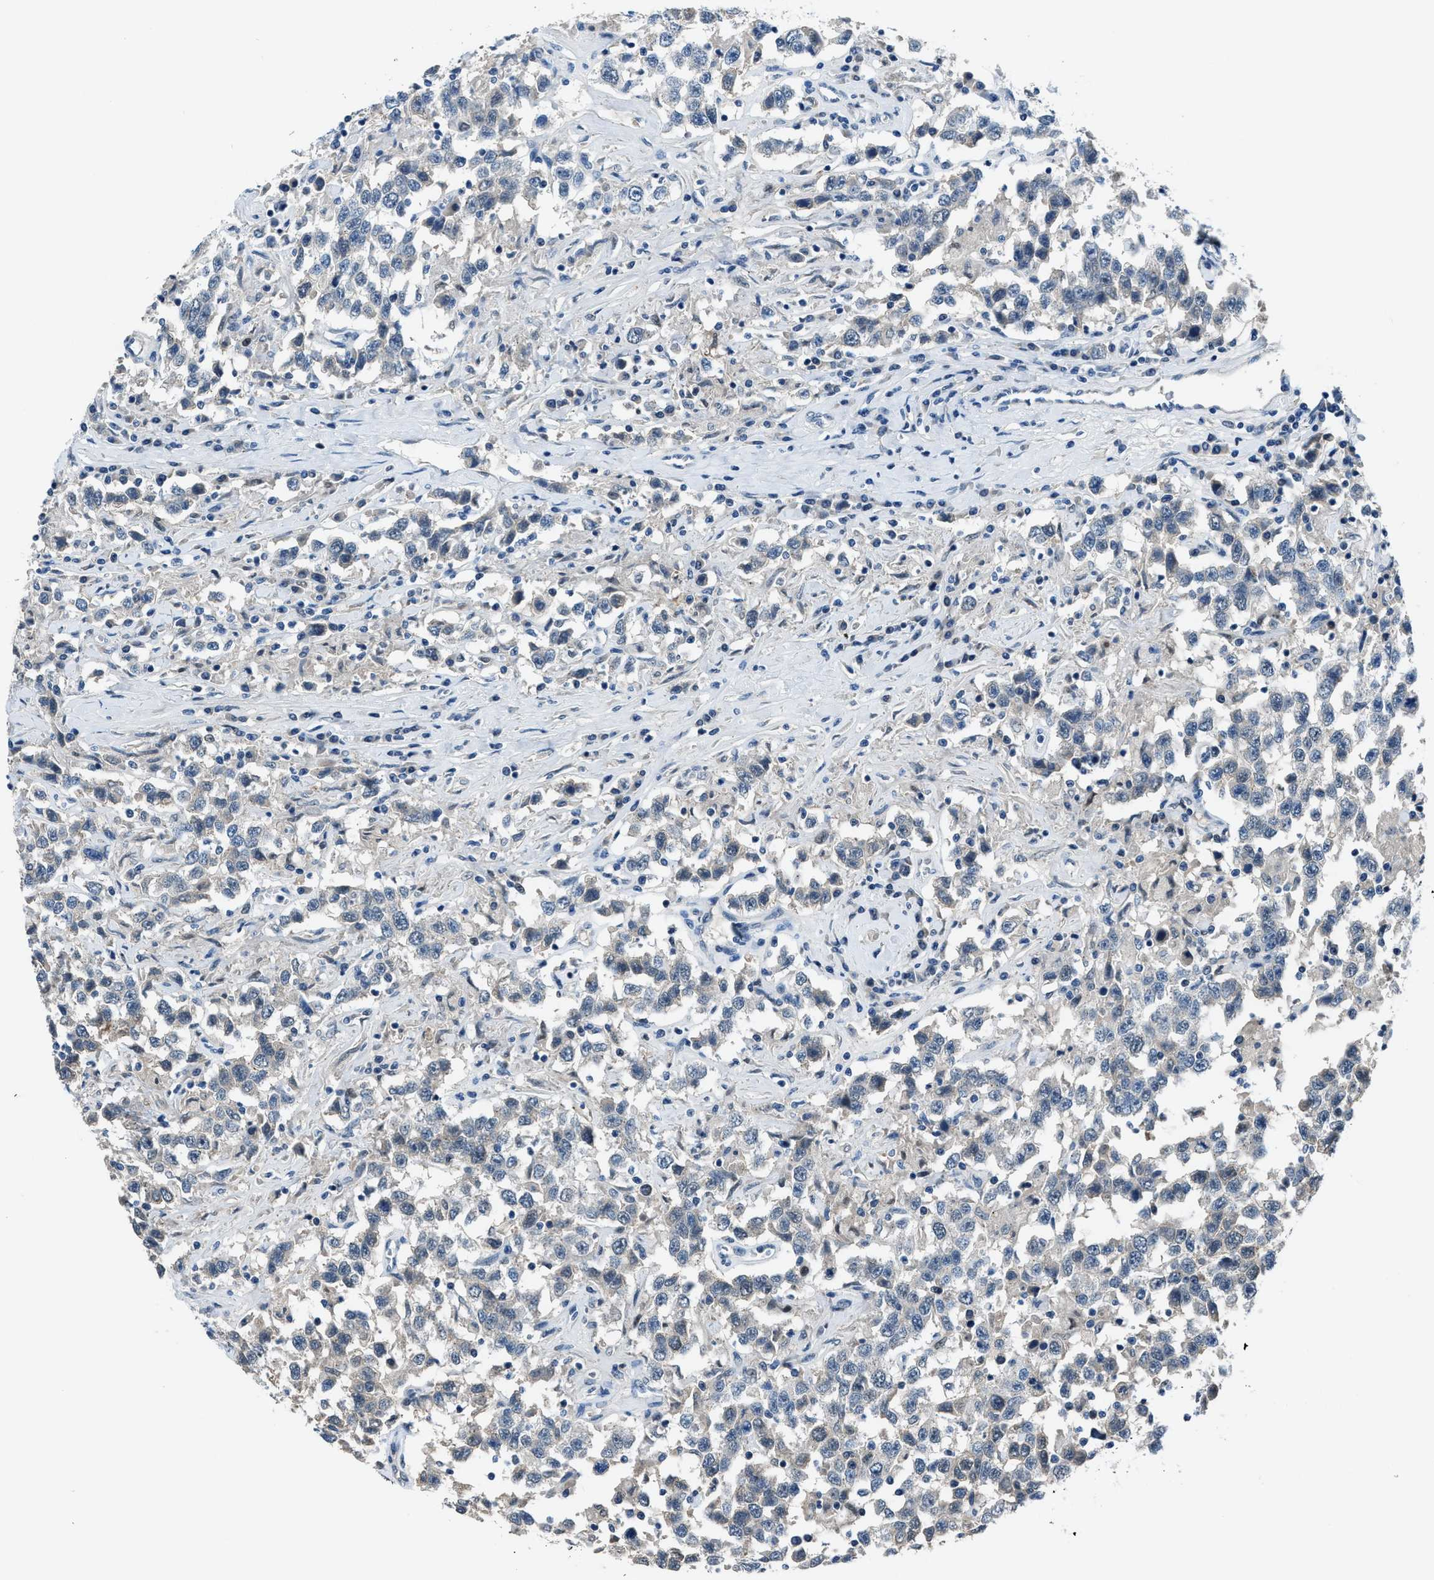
{"staining": {"intensity": "negative", "quantity": "none", "location": "none"}, "tissue": "testis cancer", "cell_type": "Tumor cells", "image_type": "cancer", "snomed": [{"axis": "morphology", "description": "Seminoma, NOS"}, {"axis": "topography", "description": "Testis"}], "caption": "IHC photomicrograph of testis cancer (seminoma) stained for a protein (brown), which reveals no positivity in tumor cells.", "gene": "DUSP19", "patient": {"sex": "male", "age": 41}}